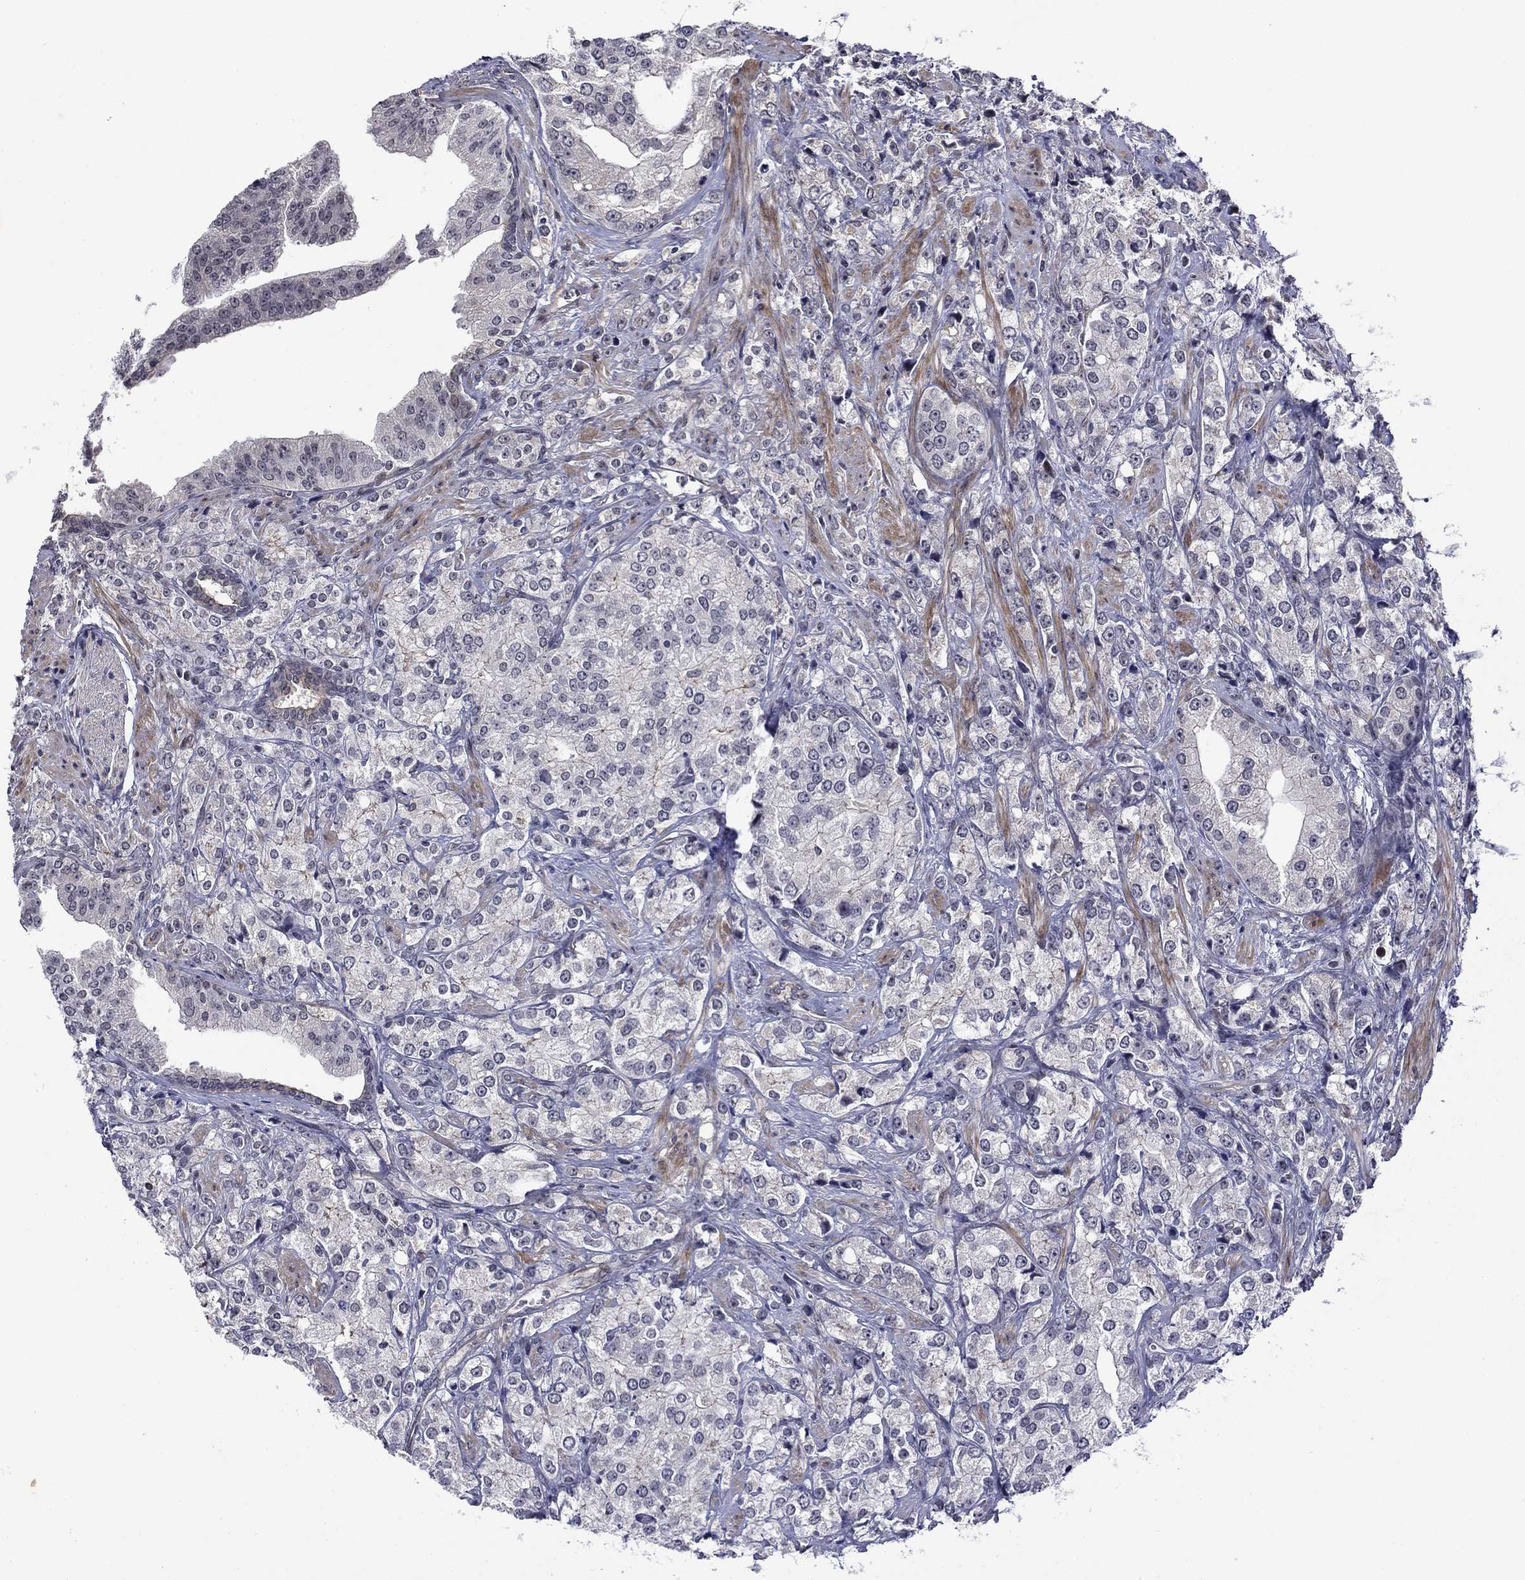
{"staining": {"intensity": "negative", "quantity": "none", "location": "none"}, "tissue": "prostate cancer", "cell_type": "Tumor cells", "image_type": "cancer", "snomed": [{"axis": "morphology", "description": "Adenocarcinoma, NOS"}, {"axis": "topography", "description": "Prostate and seminal vesicle, NOS"}, {"axis": "topography", "description": "Prostate"}], "caption": "DAB (3,3'-diaminobenzidine) immunohistochemical staining of prostate cancer exhibits no significant positivity in tumor cells.", "gene": "B3GAT1", "patient": {"sex": "male", "age": 68}}